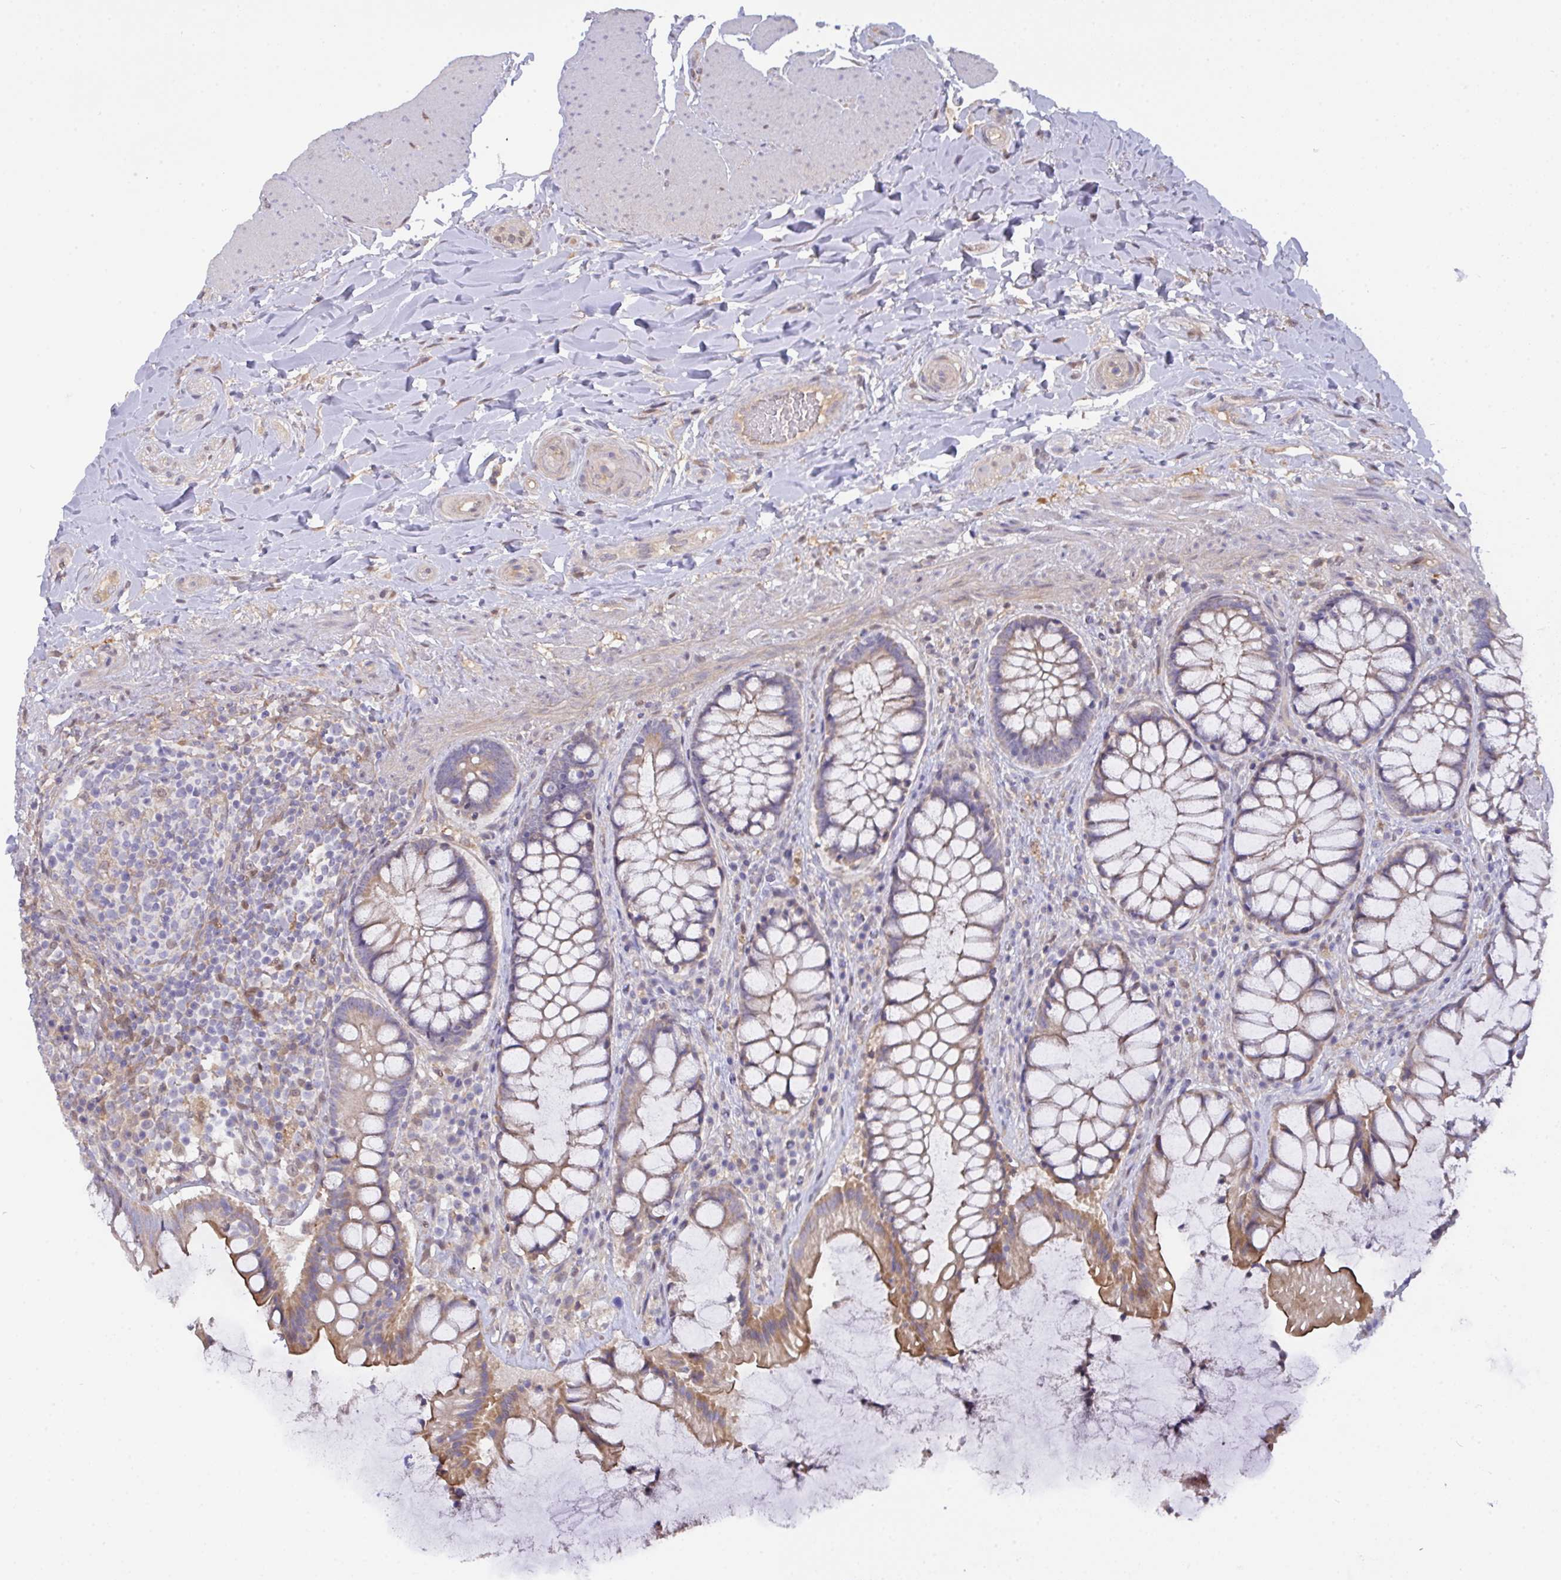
{"staining": {"intensity": "moderate", "quantity": ">75%", "location": "cytoplasmic/membranous"}, "tissue": "rectum", "cell_type": "Glandular cells", "image_type": "normal", "snomed": [{"axis": "morphology", "description": "Normal tissue, NOS"}, {"axis": "topography", "description": "Rectum"}], "caption": "Protein expression by immunohistochemistry demonstrates moderate cytoplasmic/membranous positivity in about >75% of glandular cells in unremarkable rectum.", "gene": "L3HYPDH", "patient": {"sex": "female", "age": 58}}